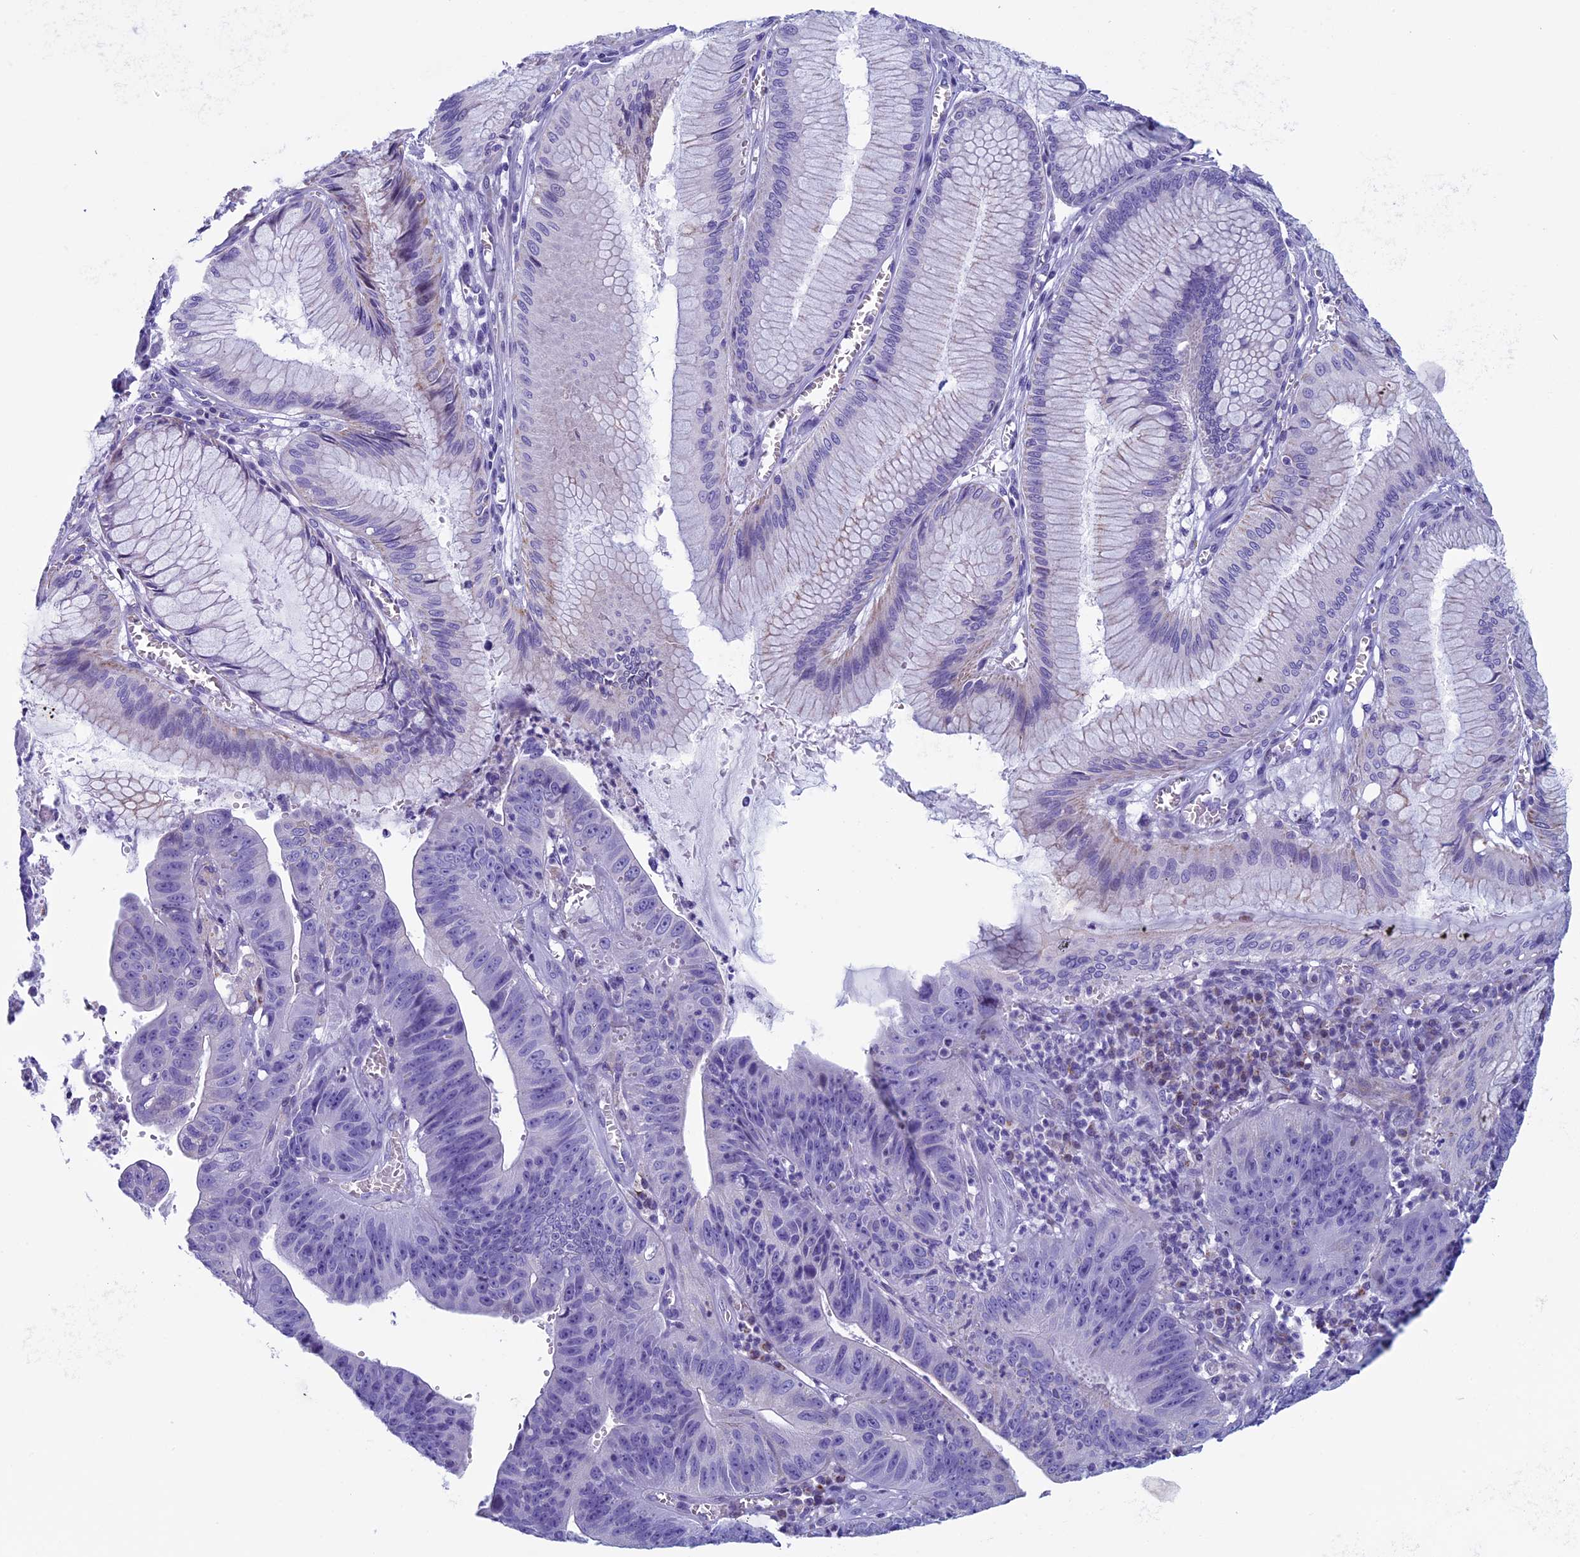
{"staining": {"intensity": "negative", "quantity": "none", "location": "none"}, "tissue": "stomach cancer", "cell_type": "Tumor cells", "image_type": "cancer", "snomed": [{"axis": "morphology", "description": "Adenocarcinoma, NOS"}, {"axis": "topography", "description": "Stomach"}], "caption": "A histopathology image of stomach adenocarcinoma stained for a protein displays no brown staining in tumor cells. (DAB (3,3'-diaminobenzidine) immunohistochemistry visualized using brightfield microscopy, high magnification).", "gene": "ZNF563", "patient": {"sex": "male", "age": 59}}